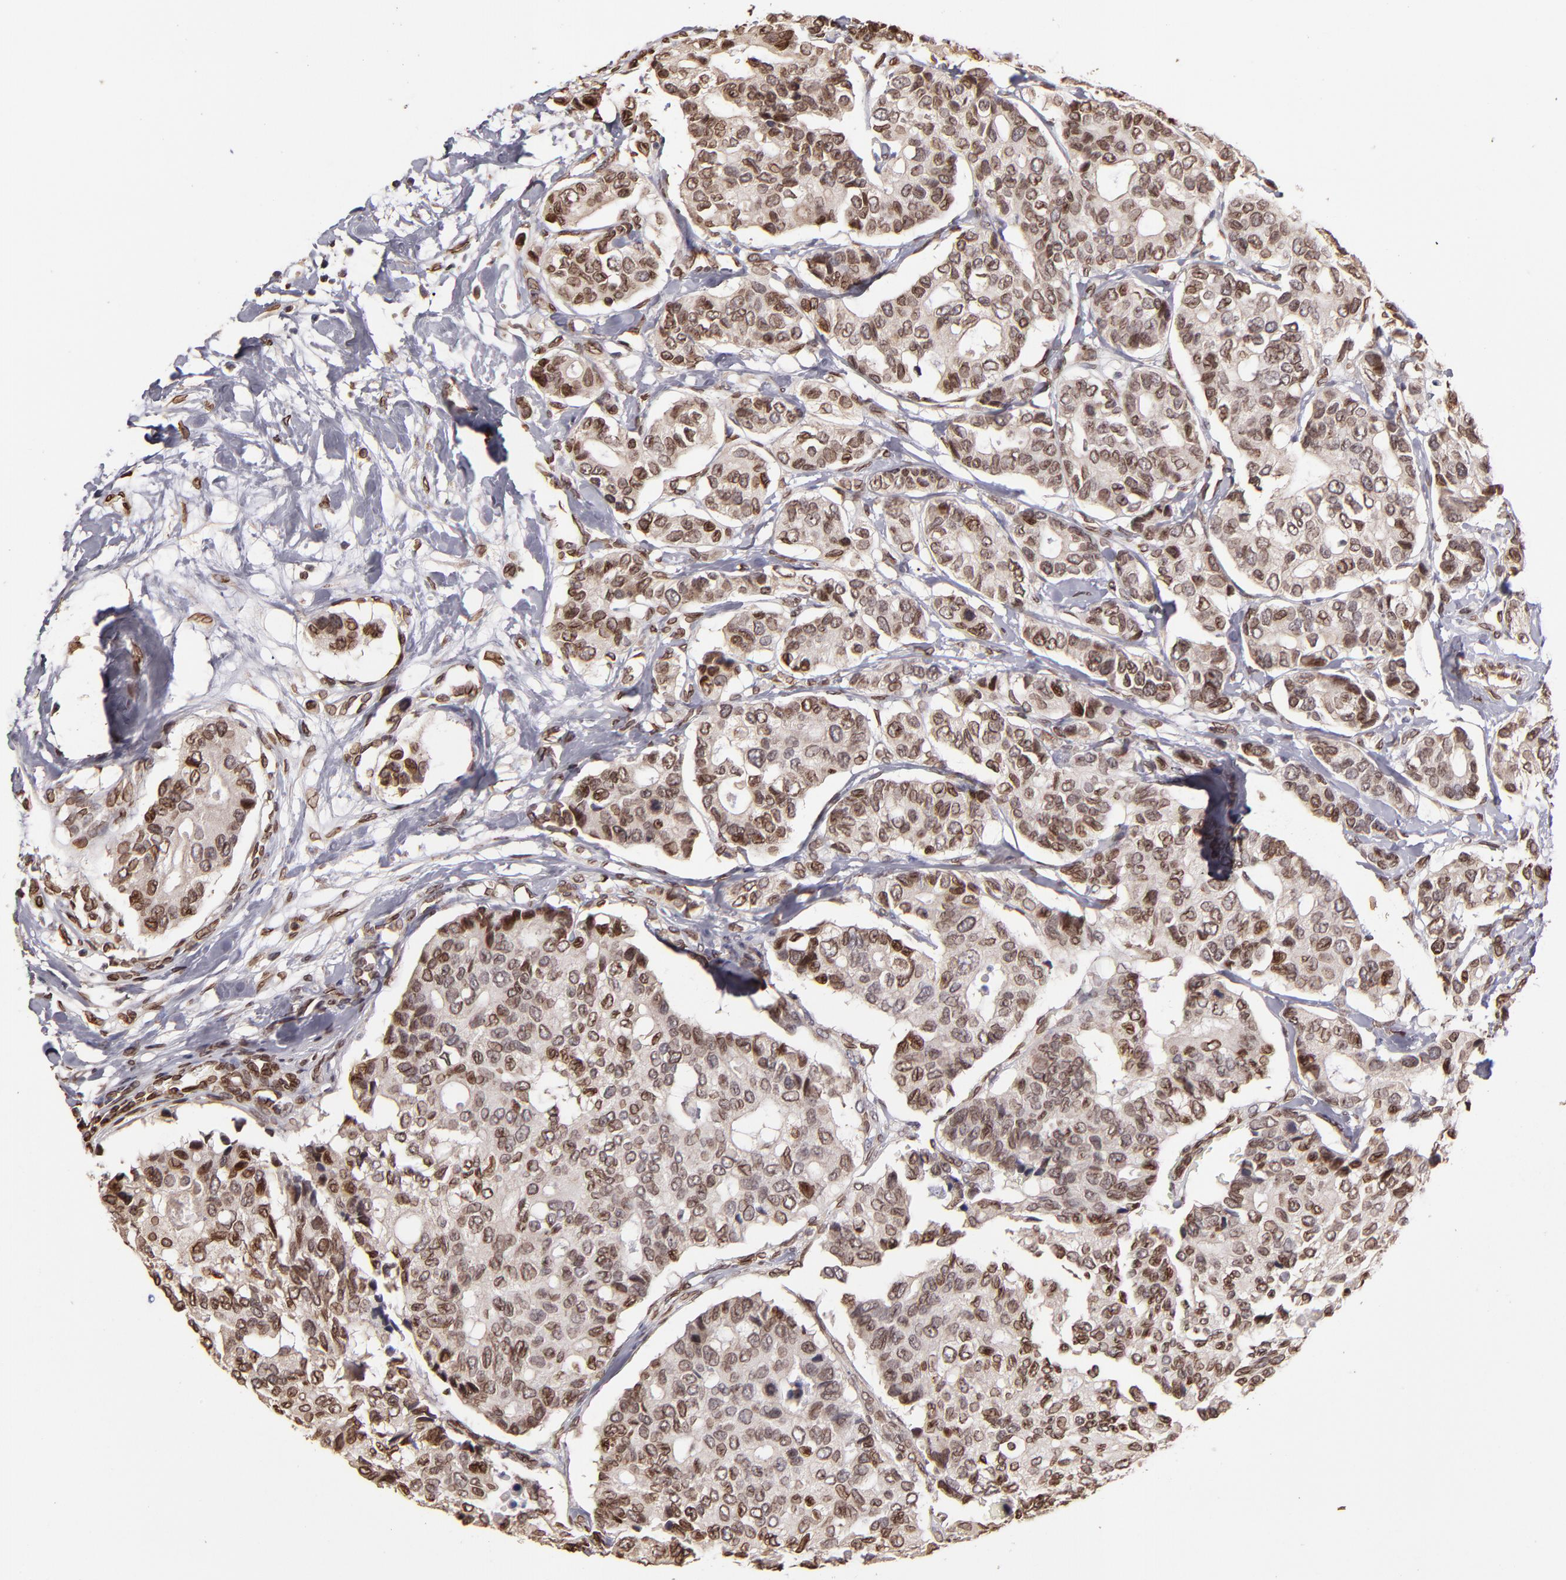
{"staining": {"intensity": "moderate", "quantity": ">75%", "location": "cytoplasmic/membranous,nuclear"}, "tissue": "breast cancer", "cell_type": "Tumor cells", "image_type": "cancer", "snomed": [{"axis": "morphology", "description": "Duct carcinoma"}, {"axis": "topography", "description": "Breast"}], "caption": "Human intraductal carcinoma (breast) stained with a brown dye demonstrates moderate cytoplasmic/membranous and nuclear positive positivity in approximately >75% of tumor cells.", "gene": "PUM3", "patient": {"sex": "female", "age": 69}}